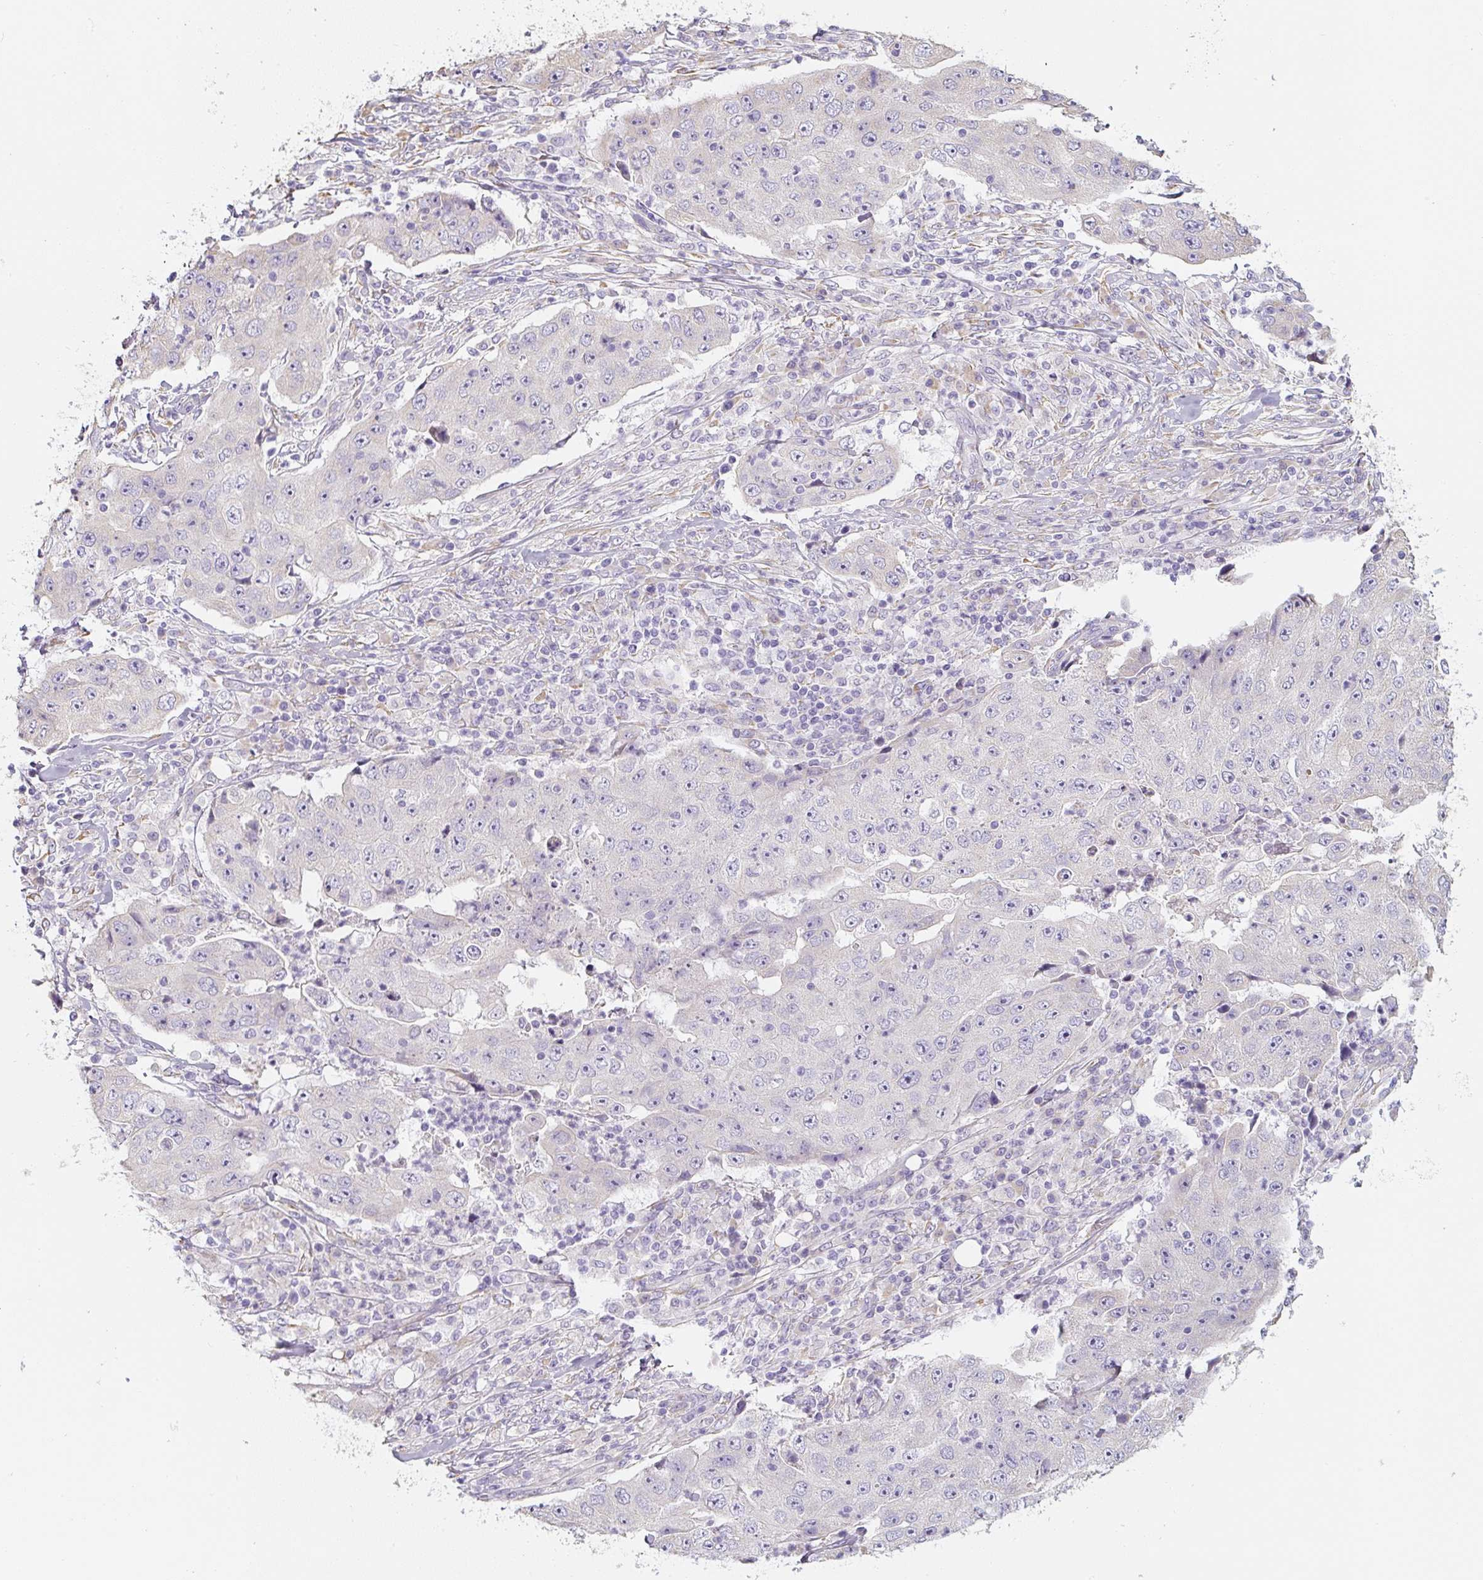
{"staining": {"intensity": "negative", "quantity": "none", "location": "none"}, "tissue": "lung cancer", "cell_type": "Tumor cells", "image_type": "cancer", "snomed": [{"axis": "morphology", "description": "Squamous cell carcinoma, NOS"}, {"axis": "topography", "description": "Lung"}], "caption": "Tumor cells are negative for brown protein staining in lung squamous cell carcinoma. (Stains: DAB immunohistochemistry with hematoxylin counter stain, Microscopy: brightfield microscopy at high magnification).", "gene": "PWWP3B", "patient": {"sex": "male", "age": 64}}